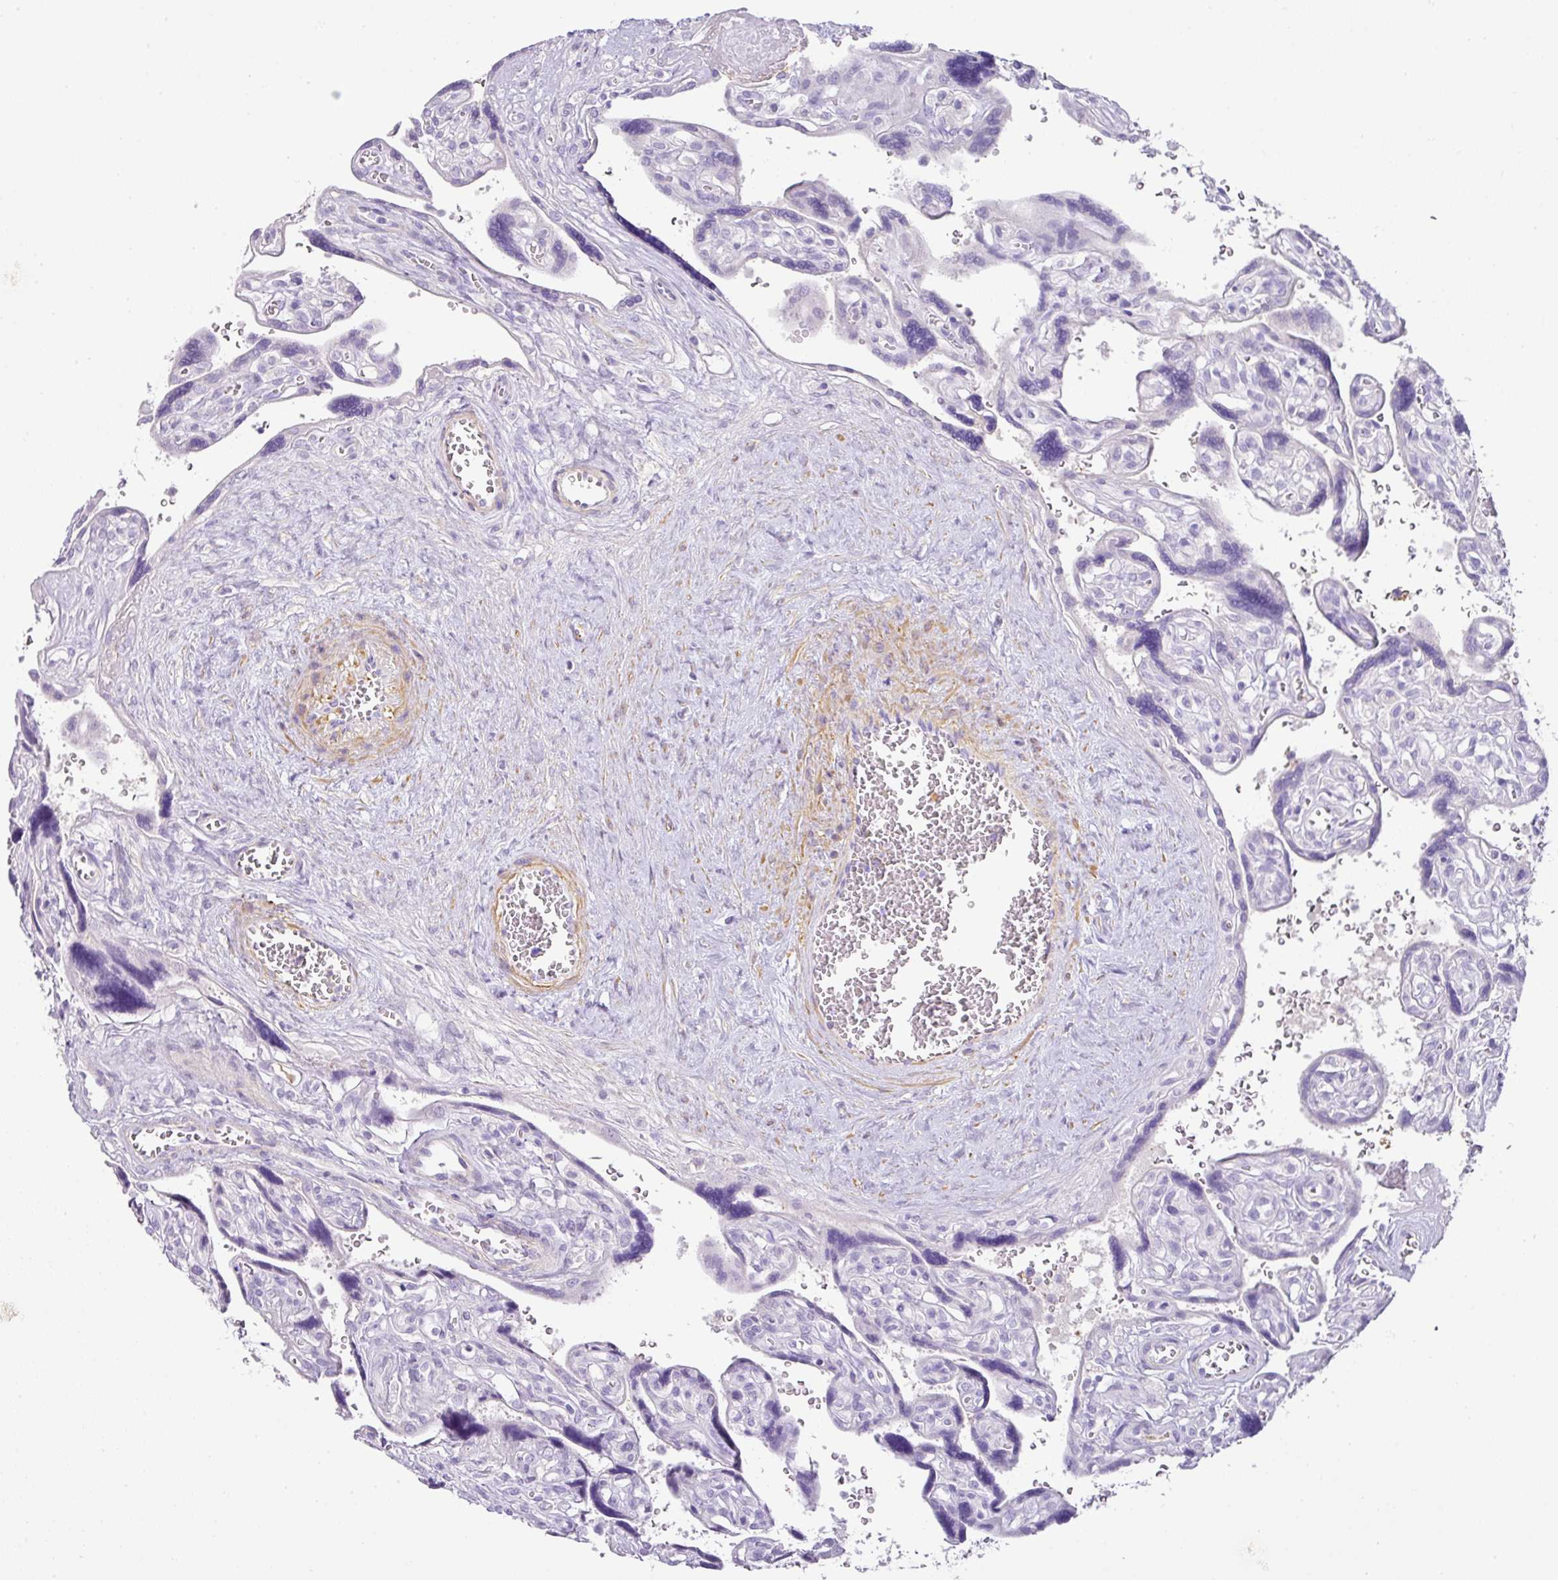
{"staining": {"intensity": "weak", "quantity": "<25%", "location": "cytoplasmic/membranous"}, "tissue": "placenta", "cell_type": "Decidual cells", "image_type": "normal", "snomed": [{"axis": "morphology", "description": "Normal tissue, NOS"}, {"axis": "topography", "description": "Placenta"}], "caption": "An IHC image of benign placenta is shown. There is no staining in decidual cells of placenta. The staining was performed using DAB to visualize the protein expression in brown, while the nuclei were stained in blue with hematoxylin (Magnification: 20x).", "gene": "TARM1", "patient": {"sex": "female", "age": 39}}